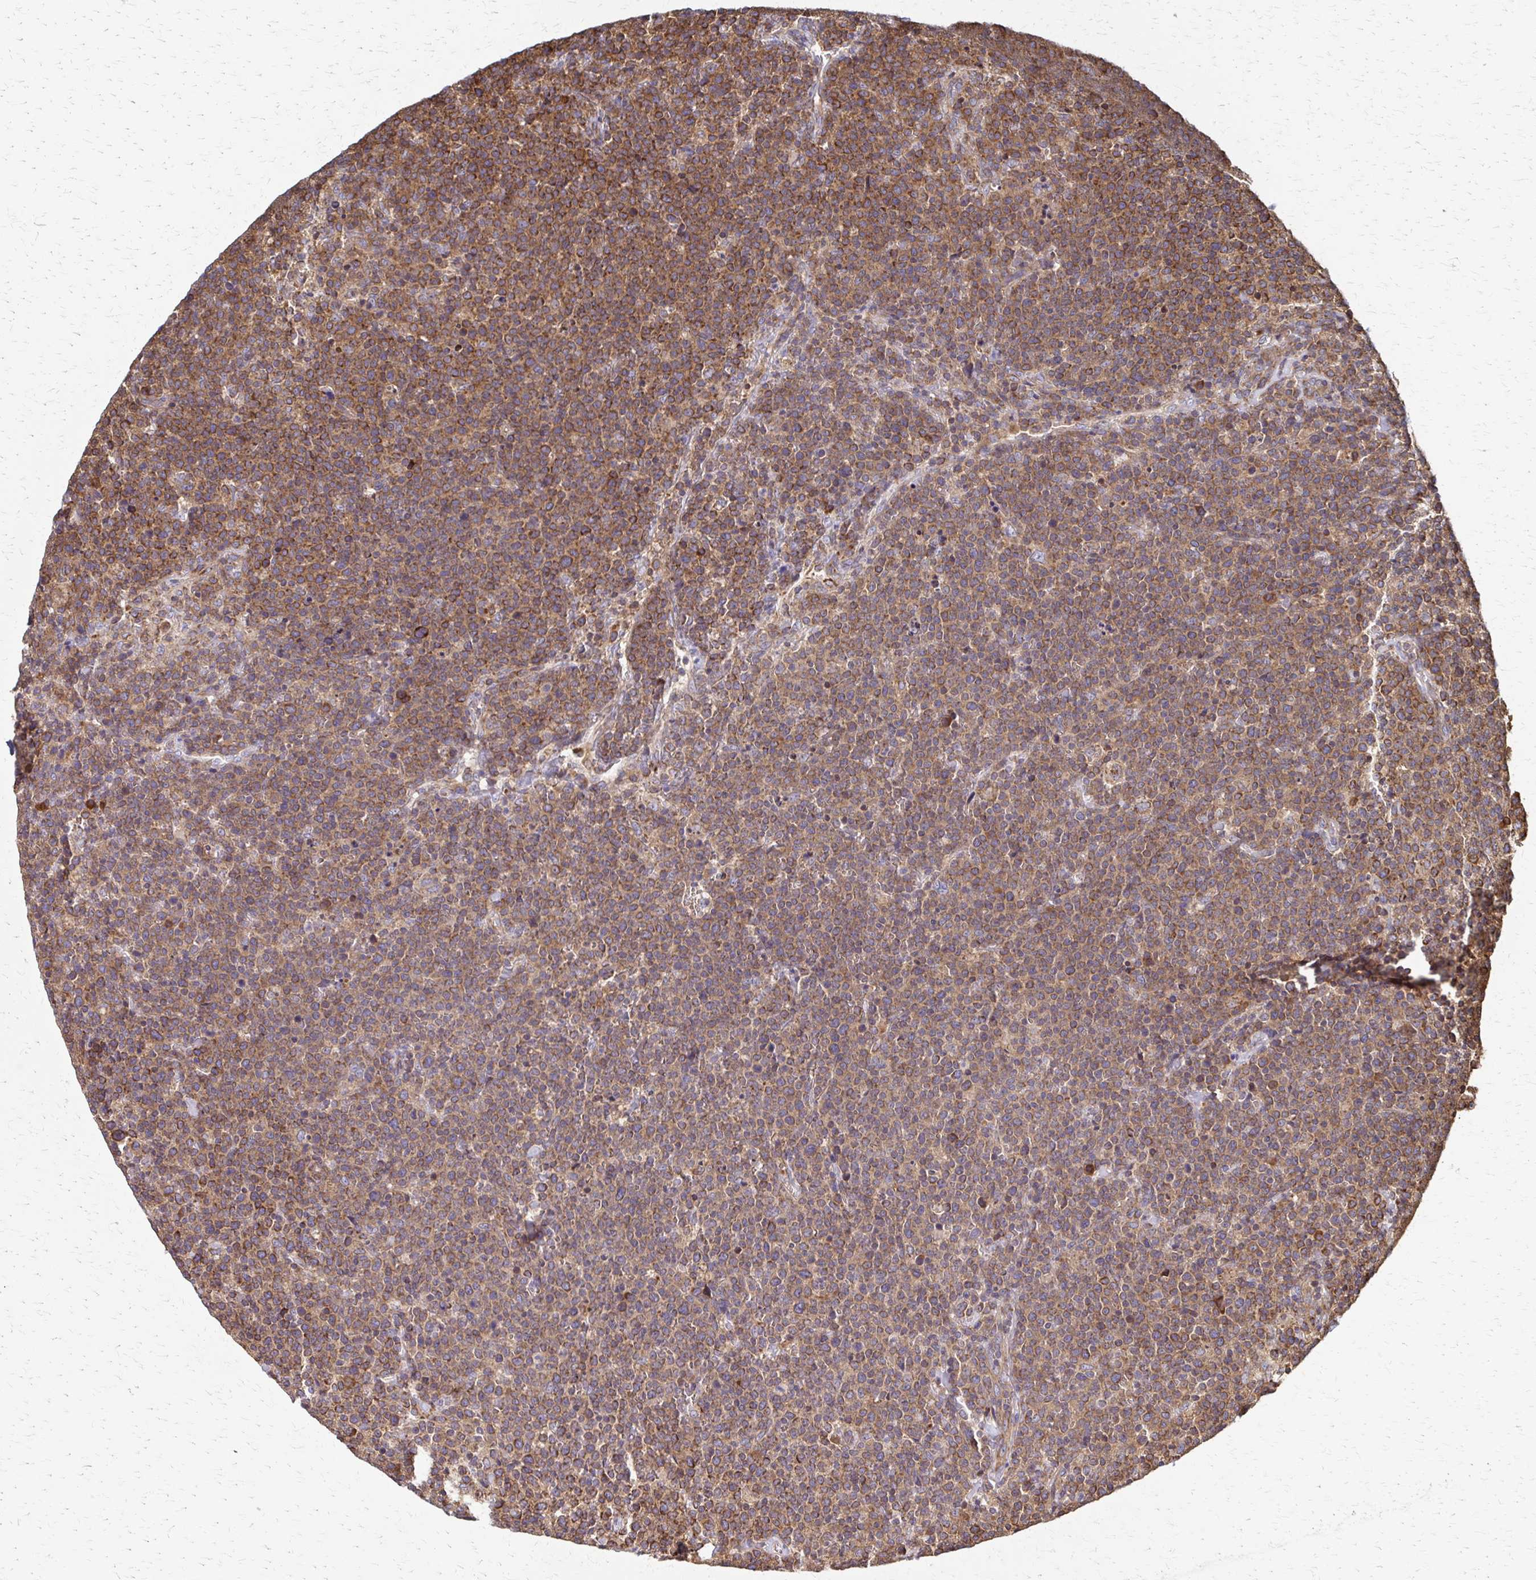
{"staining": {"intensity": "moderate", "quantity": ">75%", "location": "cytoplasmic/membranous"}, "tissue": "lymphoma", "cell_type": "Tumor cells", "image_type": "cancer", "snomed": [{"axis": "morphology", "description": "Malignant lymphoma, non-Hodgkin's type, High grade"}, {"axis": "topography", "description": "Lymph node"}], "caption": "High-grade malignant lymphoma, non-Hodgkin's type stained for a protein reveals moderate cytoplasmic/membranous positivity in tumor cells.", "gene": "EEF2", "patient": {"sex": "male", "age": 61}}